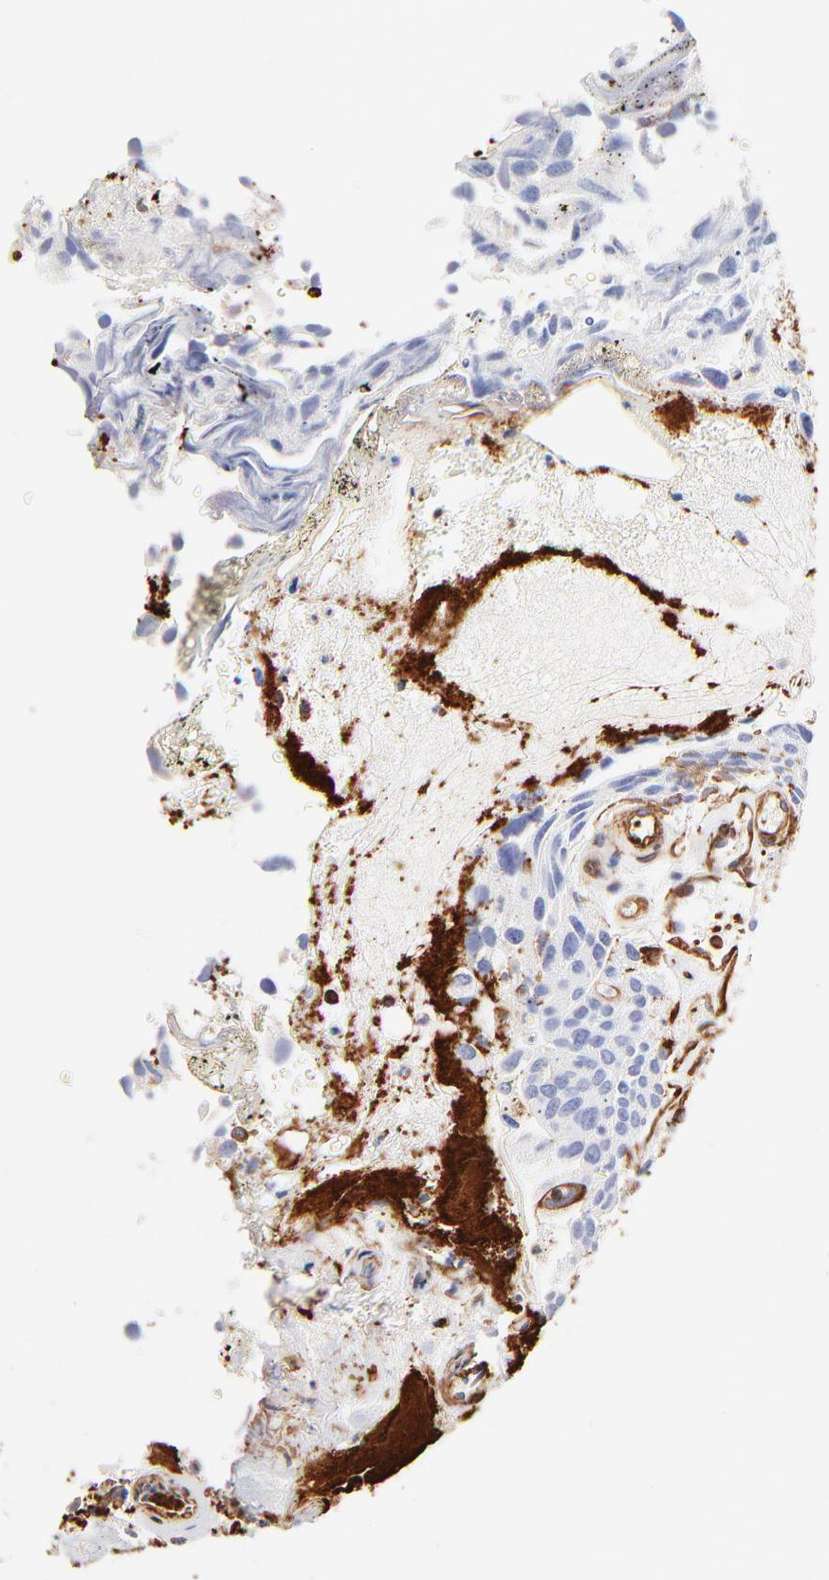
{"staining": {"intensity": "negative", "quantity": "none", "location": "none"}, "tissue": "urothelial cancer", "cell_type": "Tumor cells", "image_type": "cancer", "snomed": [{"axis": "morphology", "description": "Urothelial carcinoma, High grade"}, {"axis": "topography", "description": "Urinary bladder"}], "caption": "Urothelial cancer stained for a protein using IHC demonstrates no positivity tumor cells.", "gene": "FLNA", "patient": {"sex": "male", "age": 72}}